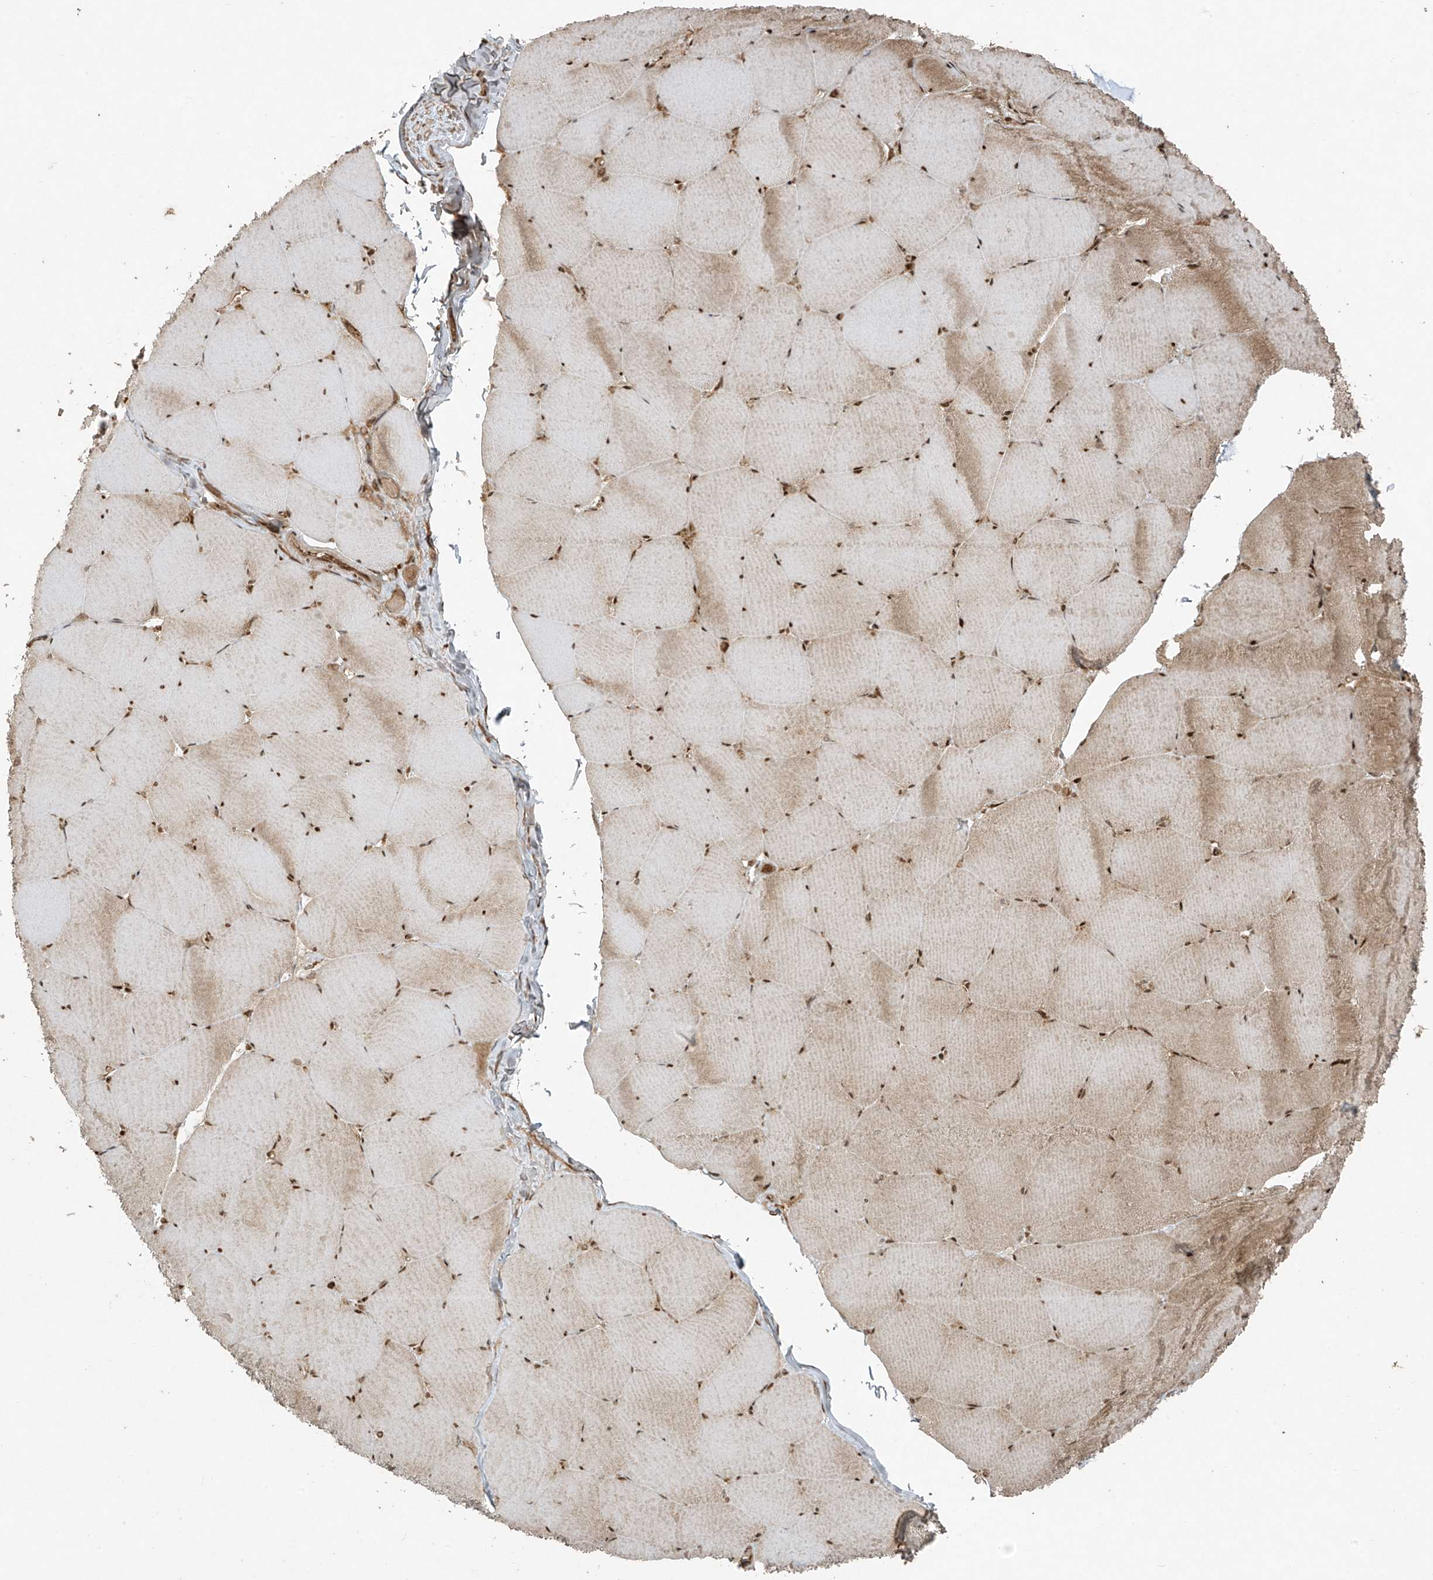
{"staining": {"intensity": "moderate", "quantity": ">75%", "location": "cytoplasmic/membranous,nuclear"}, "tissue": "skeletal muscle", "cell_type": "Myocytes", "image_type": "normal", "snomed": [{"axis": "morphology", "description": "Normal tissue, NOS"}, {"axis": "topography", "description": "Skeletal muscle"}, {"axis": "topography", "description": "Head-Neck"}], "caption": "IHC of unremarkable skeletal muscle demonstrates medium levels of moderate cytoplasmic/membranous,nuclear staining in about >75% of myocytes.", "gene": "TTC22", "patient": {"sex": "male", "age": 66}}